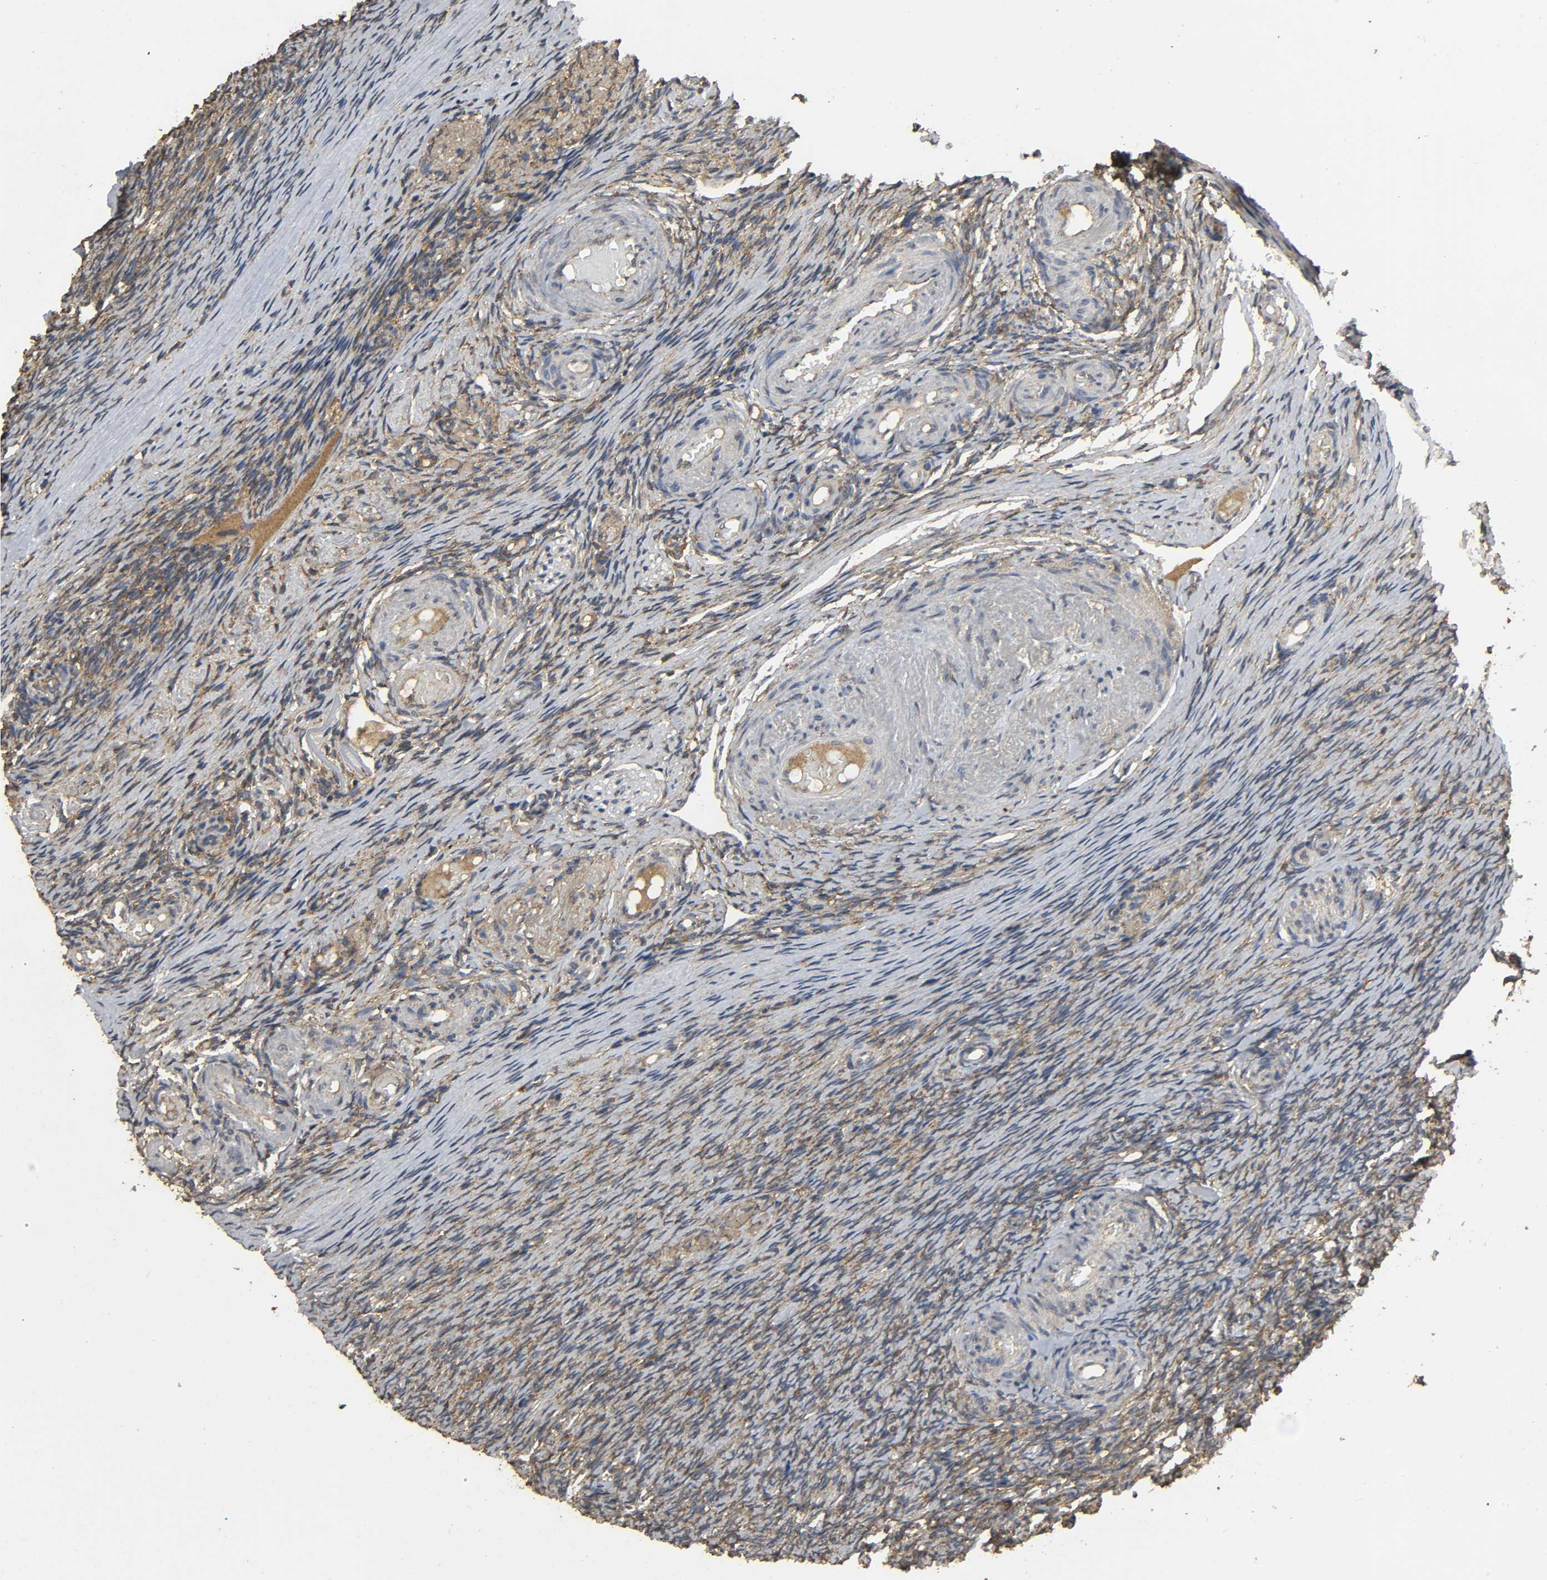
{"staining": {"intensity": "moderate", "quantity": ">75%", "location": "cytoplasmic/membranous"}, "tissue": "ovary", "cell_type": "Ovarian stroma cells", "image_type": "normal", "snomed": [{"axis": "morphology", "description": "Normal tissue, NOS"}, {"axis": "topography", "description": "Ovary"}], "caption": "IHC photomicrograph of normal ovary: ovary stained using IHC displays medium levels of moderate protein expression localized specifically in the cytoplasmic/membranous of ovarian stroma cells, appearing as a cytoplasmic/membranous brown color.", "gene": "DDX6", "patient": {"sex": "female", "age": 60}}